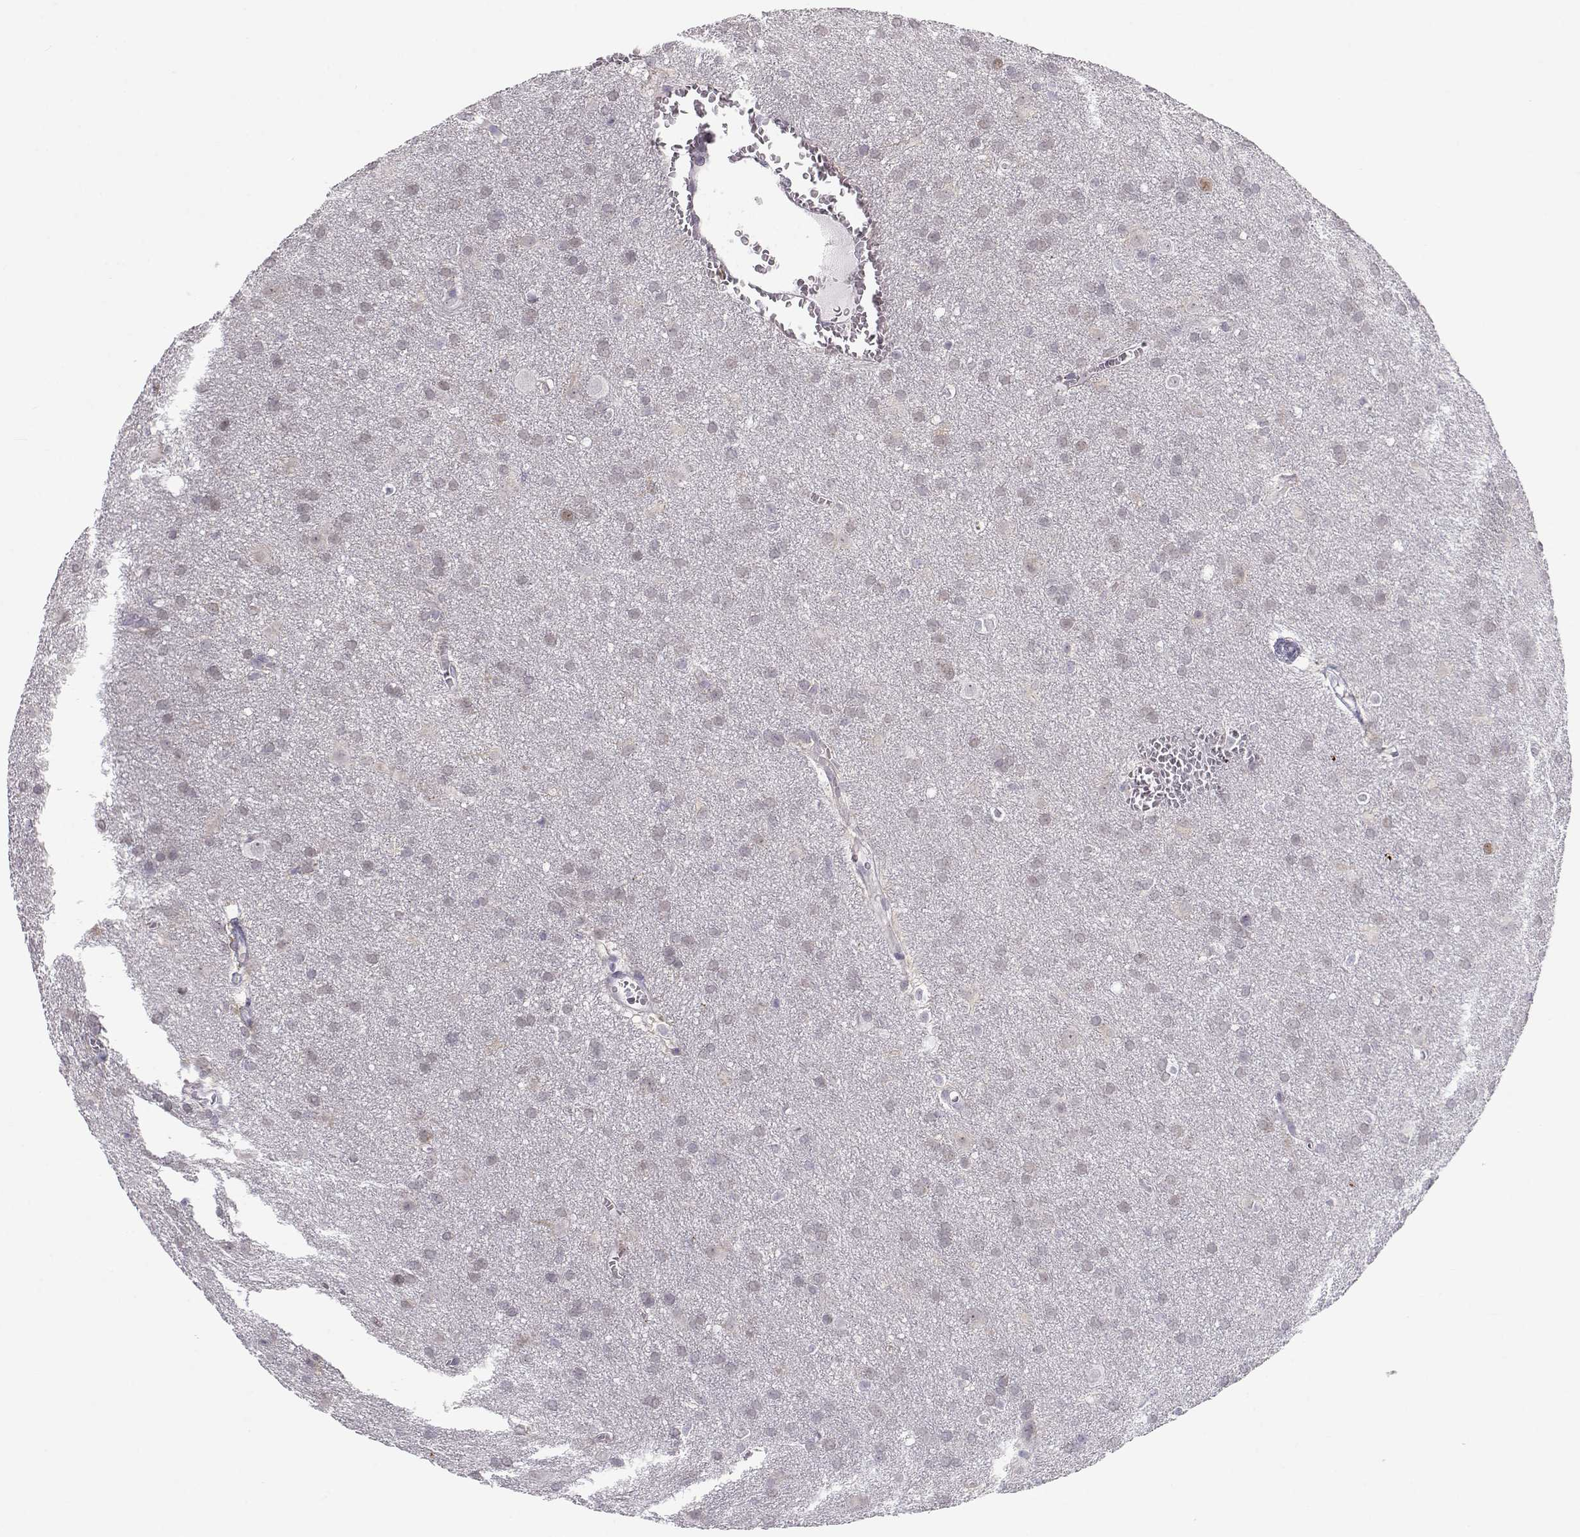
{"staining": {"intensity": "negative", "quantity": "none", "location": "none"}, "tissue": "glioma", "cell_type": "Tumor cells", "image_type": "cancer", "snomed": [{"axis": "morphology", "description": "Glioma, malignant, Low grade"}, {"axis": "topography", "description": "Brain"}], "caption": "DAB immunohistochemical staining of glioma demonstrates no significant staining in tumor cells.", "gene": "NPVF", "patient": {"sex": "male", "age": 58}}